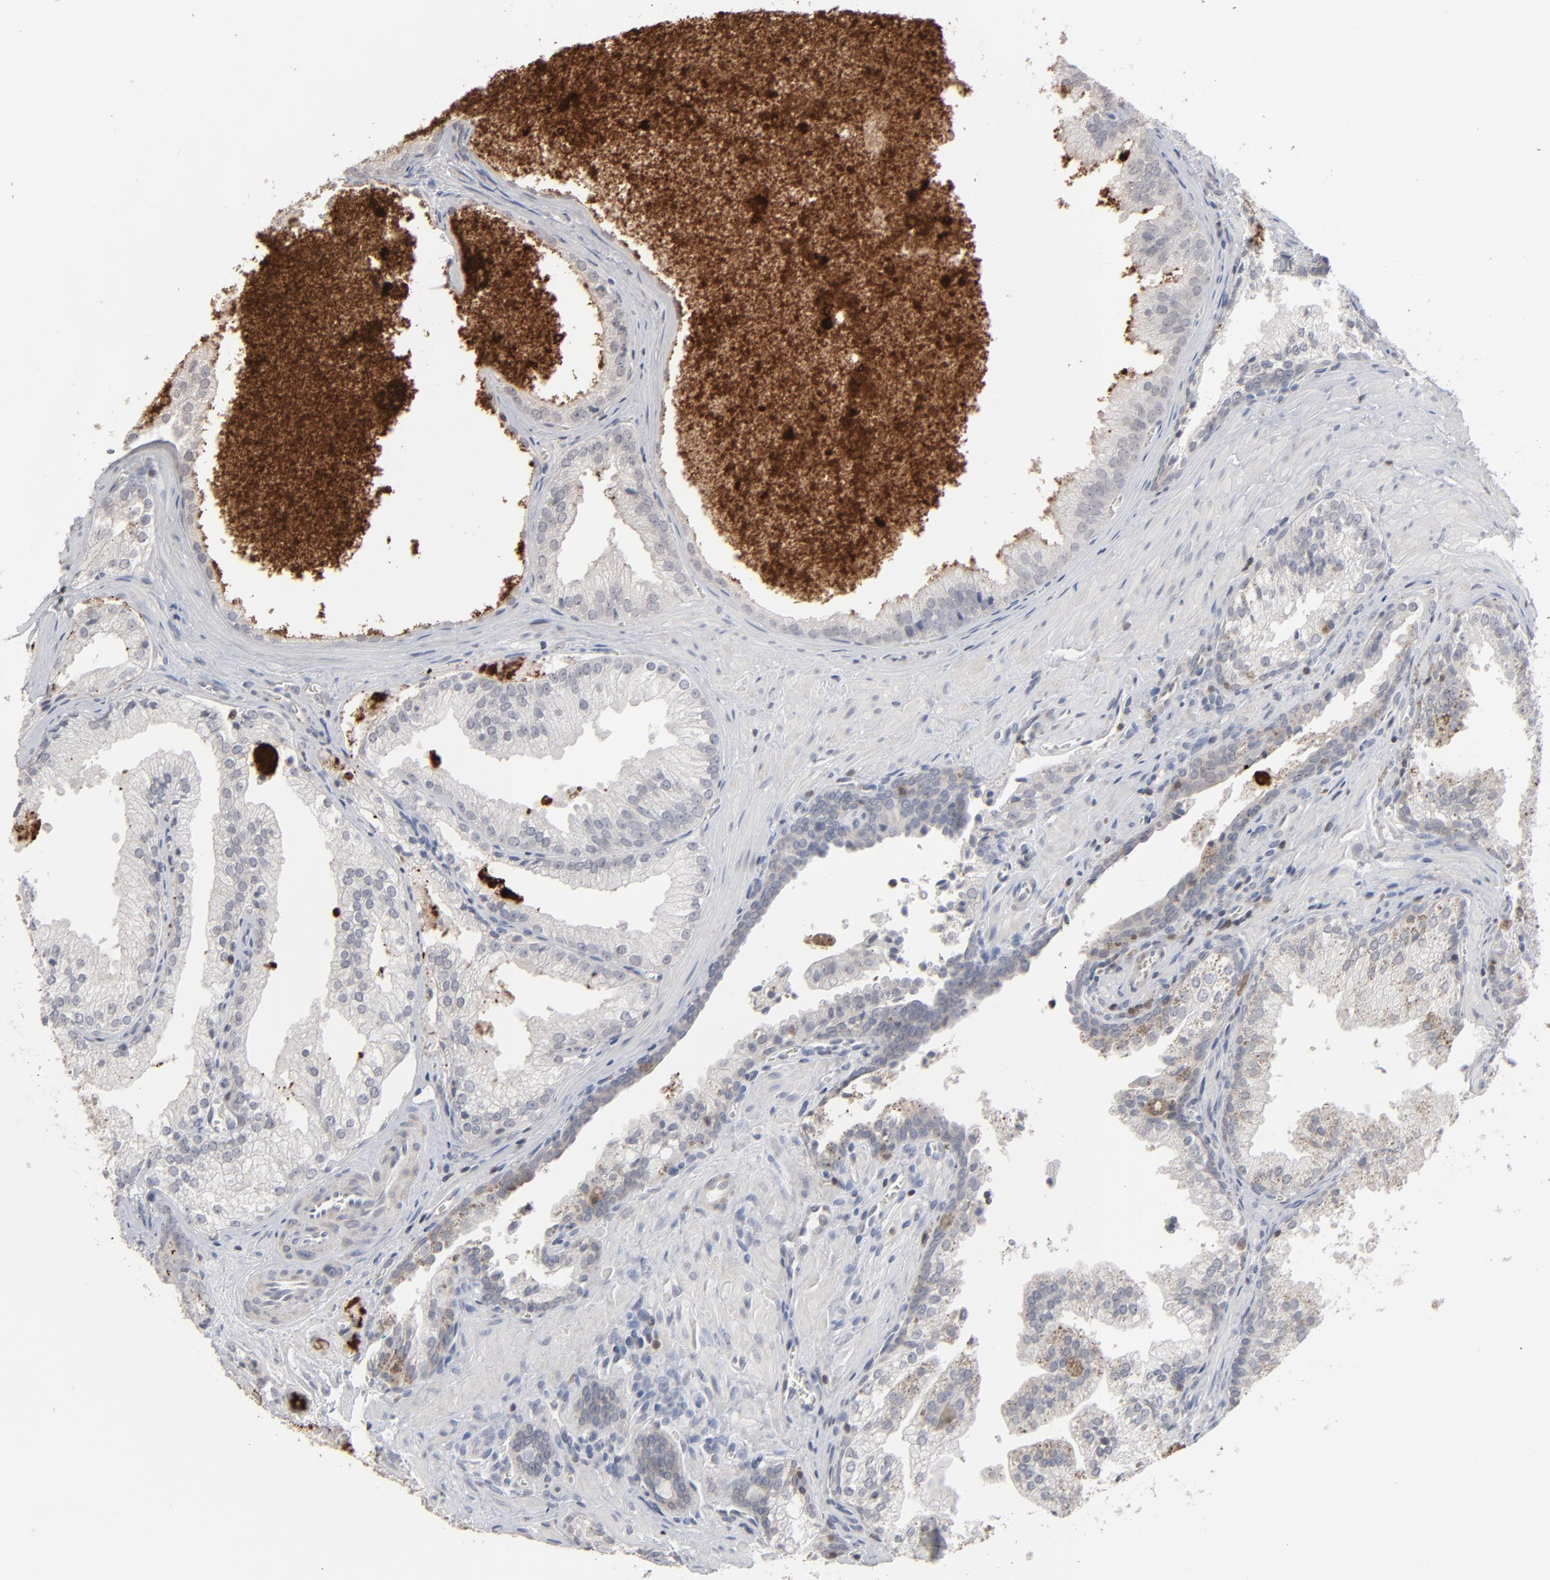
{"staining": {"intensity": "negative", "quantity": "none", "location": "none"}, "tissue": "prostate cancer", "cell_type": "Tumor cells", "image_type": "cancer", "snomed": [{"axis": "morphology", "description": "Adenocarcinoma, Medium grade"}, {"axis": "topography", "description": "Prostate"}], "caption": "Human prostate cancer stained for a protein using immunohistochemistry demonstrates no positivity in tumor cells.", "gene": "STAT4", "patient": {"sex": "male", "age": 64}}